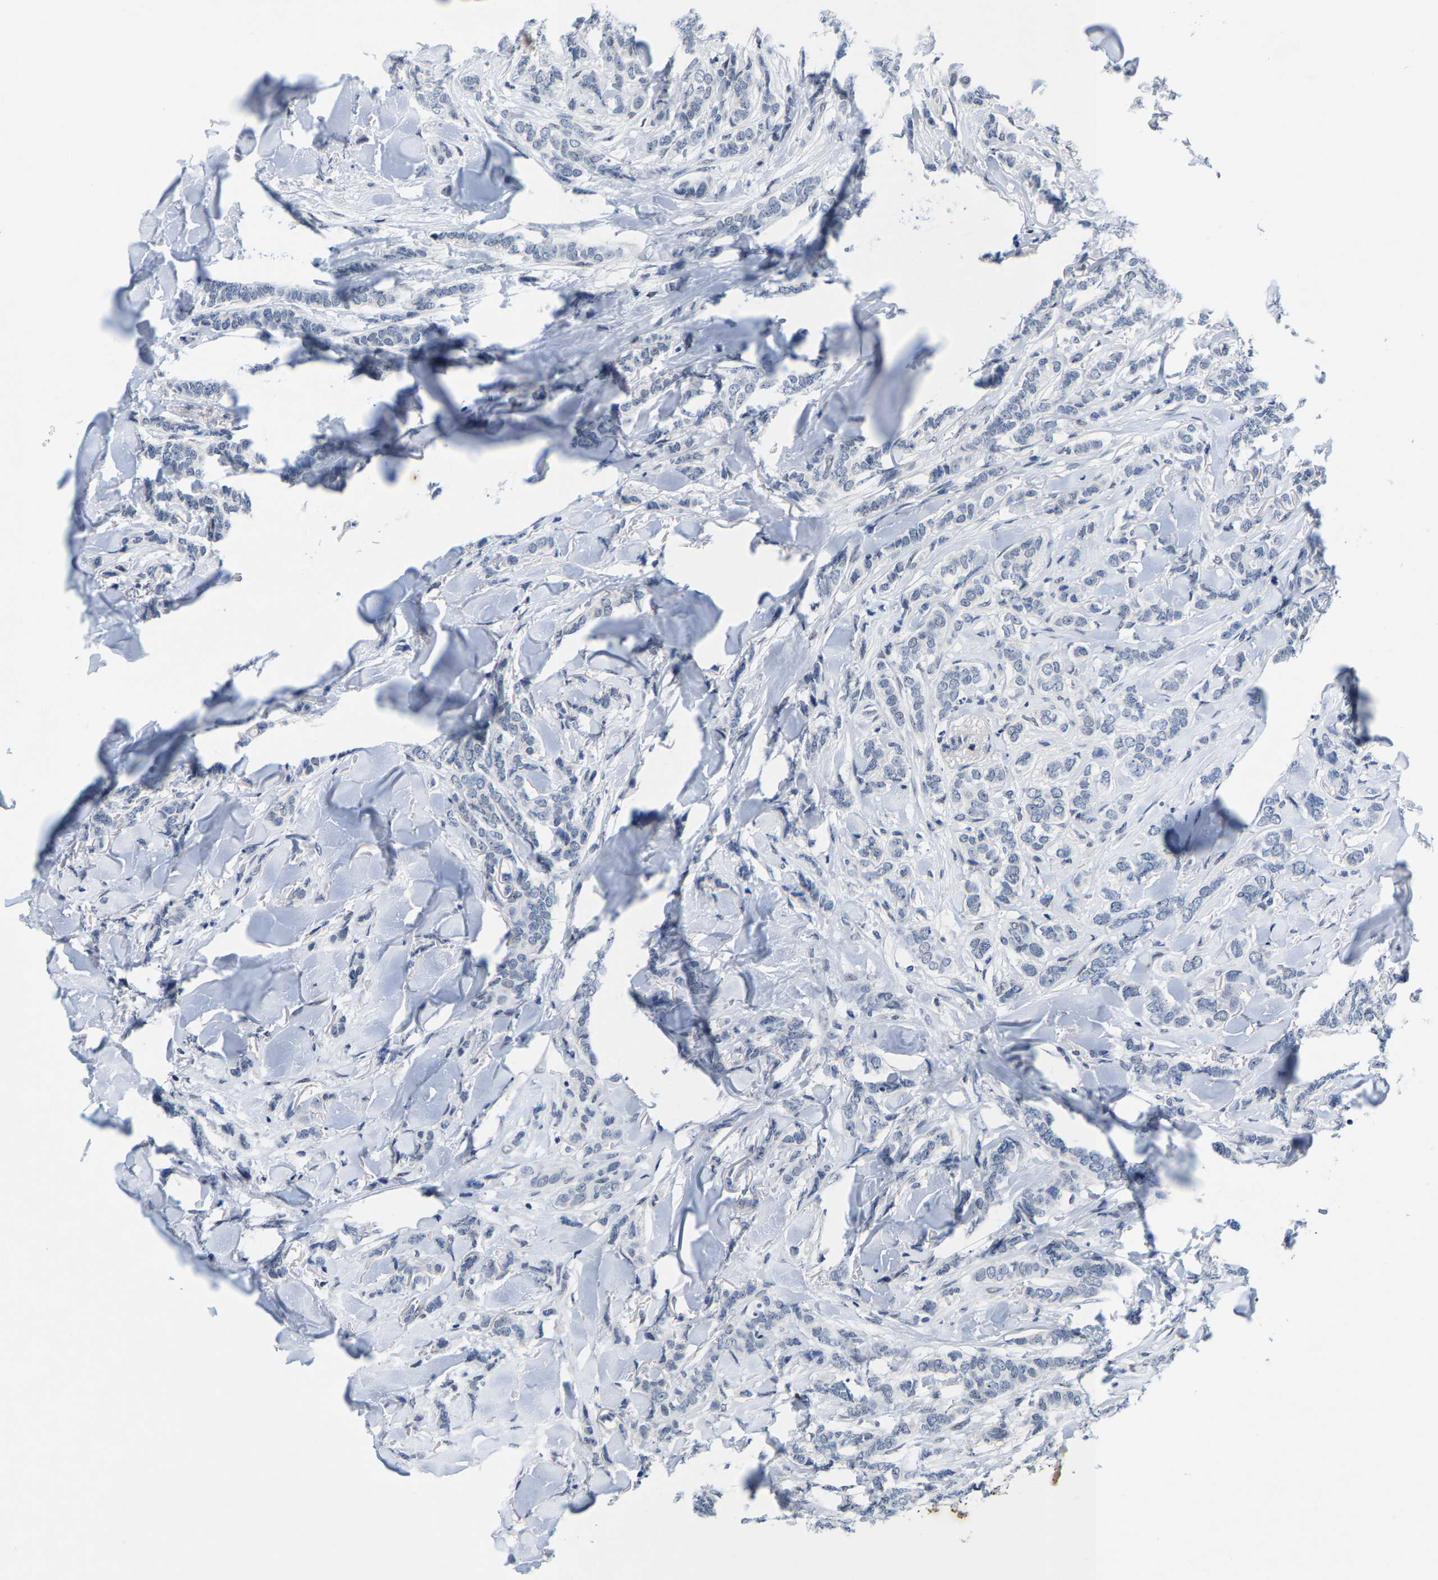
{"staining": {"intensity": "negative", "quantity": "none", "location": "none"}, "tissue": "breast cancer", "cell_type": "Tumor cells", "image_type": "cancer", "snomed": [{"axis": "morphology", "description": "Lobular carcinoma"}, {"axis": "topography", "description": "Skin"}, {"axis": "topography", "description": "Breast"}], "caption": "Immunohistochemistry of human breast lobular carcinoma exhibits no expression in tumor cells. (Brightfield microscopy of DAB (3,3'-diaminobenzidine) immunohistochemistry at high magnification).", "gene": "SETD1B", "patient": {"sex": "female", "age": 46}}